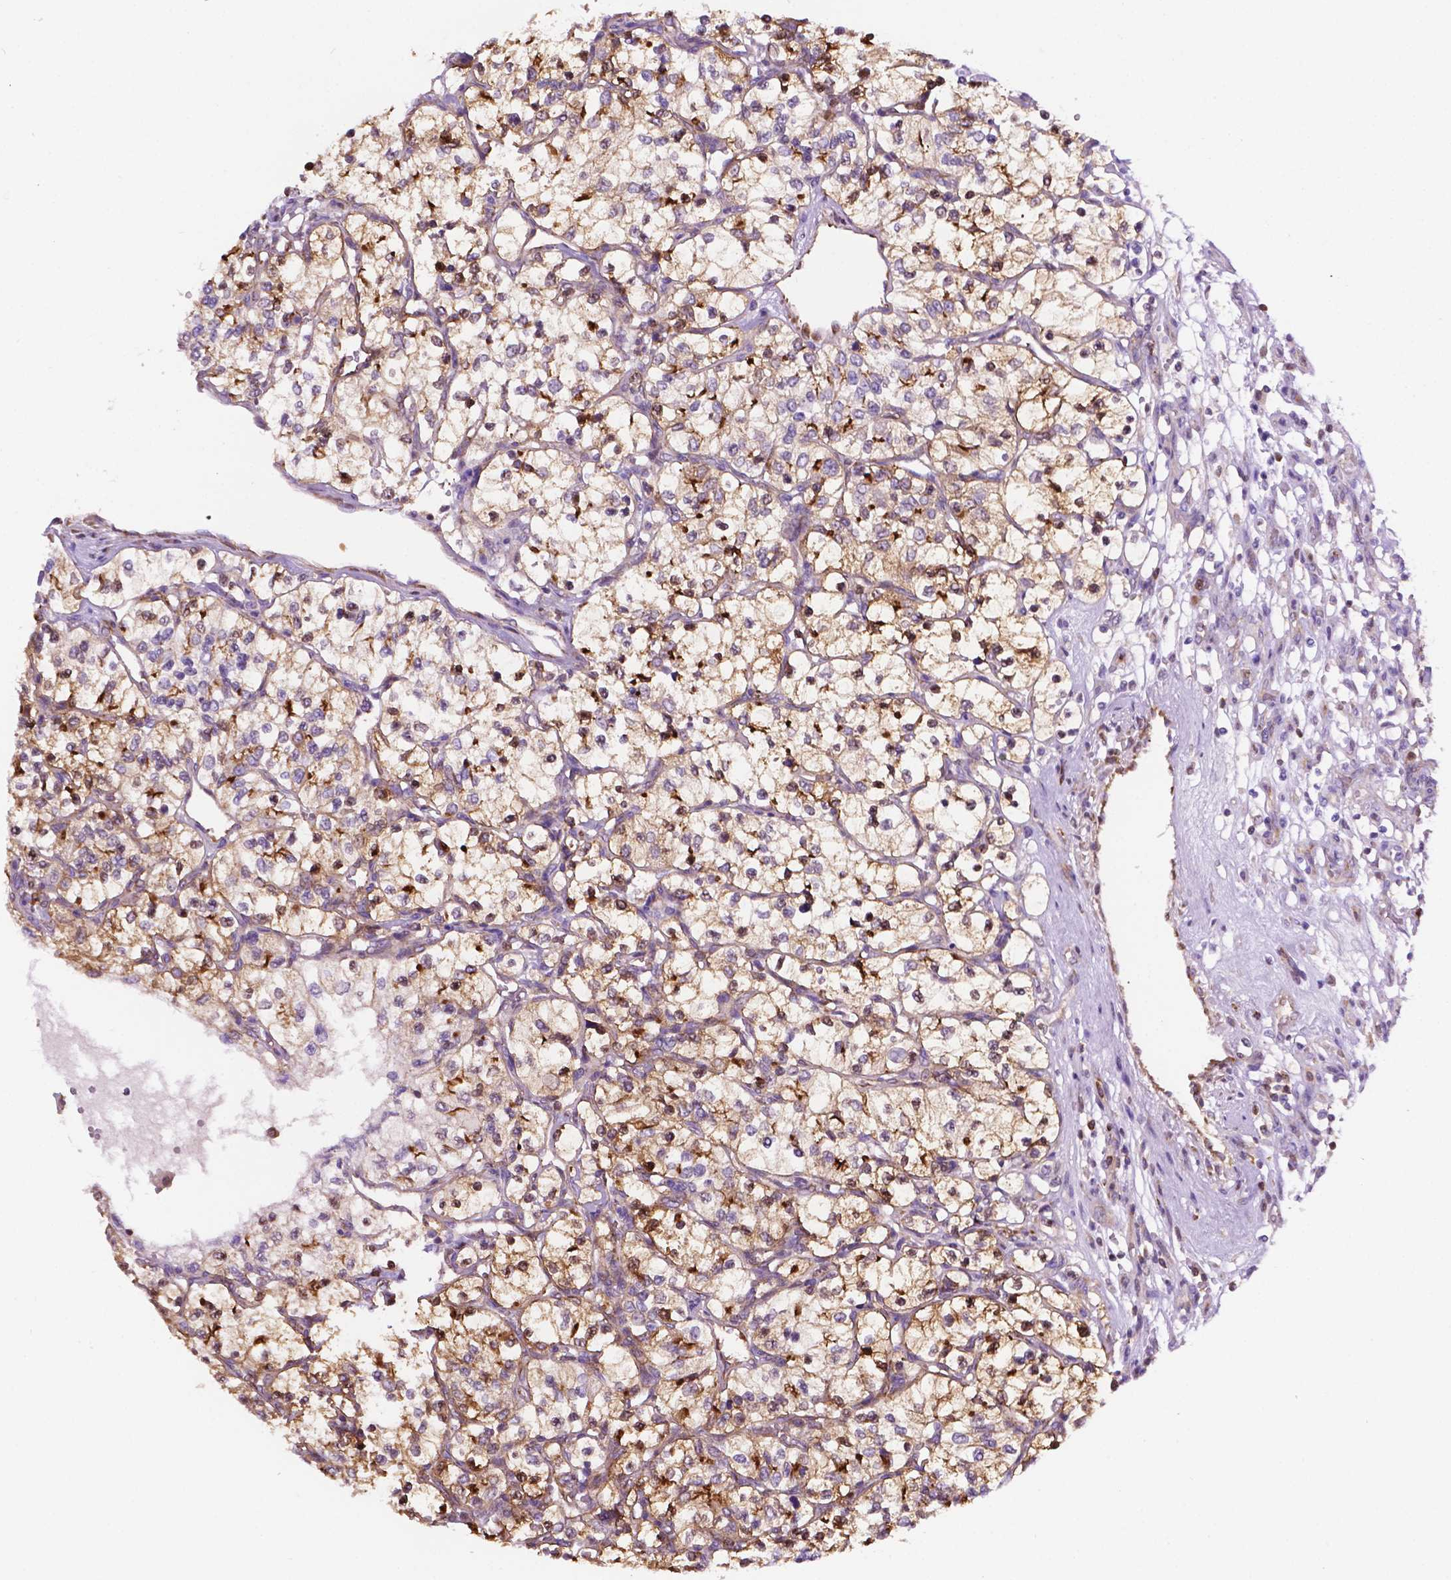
{"staining": {"intensity": "negative", "quantity": "none", "location": "none"}, "tissue": "renal cancer", "cell_type": "Tumor cells", "image_type": "cancer", "snomed": [{"axis": "morphology", "description": "Adenocarcinoma, NOS"}, {"axis": "topography", "description": "Kidney"}], "caption": "IHC photomicrograph of human renal adenocarcinoma stained for a protein (brown), which exhibits no staining in tumor cells.", "gene": "DCN", "patient": {"sex": "female", "age": 69}}